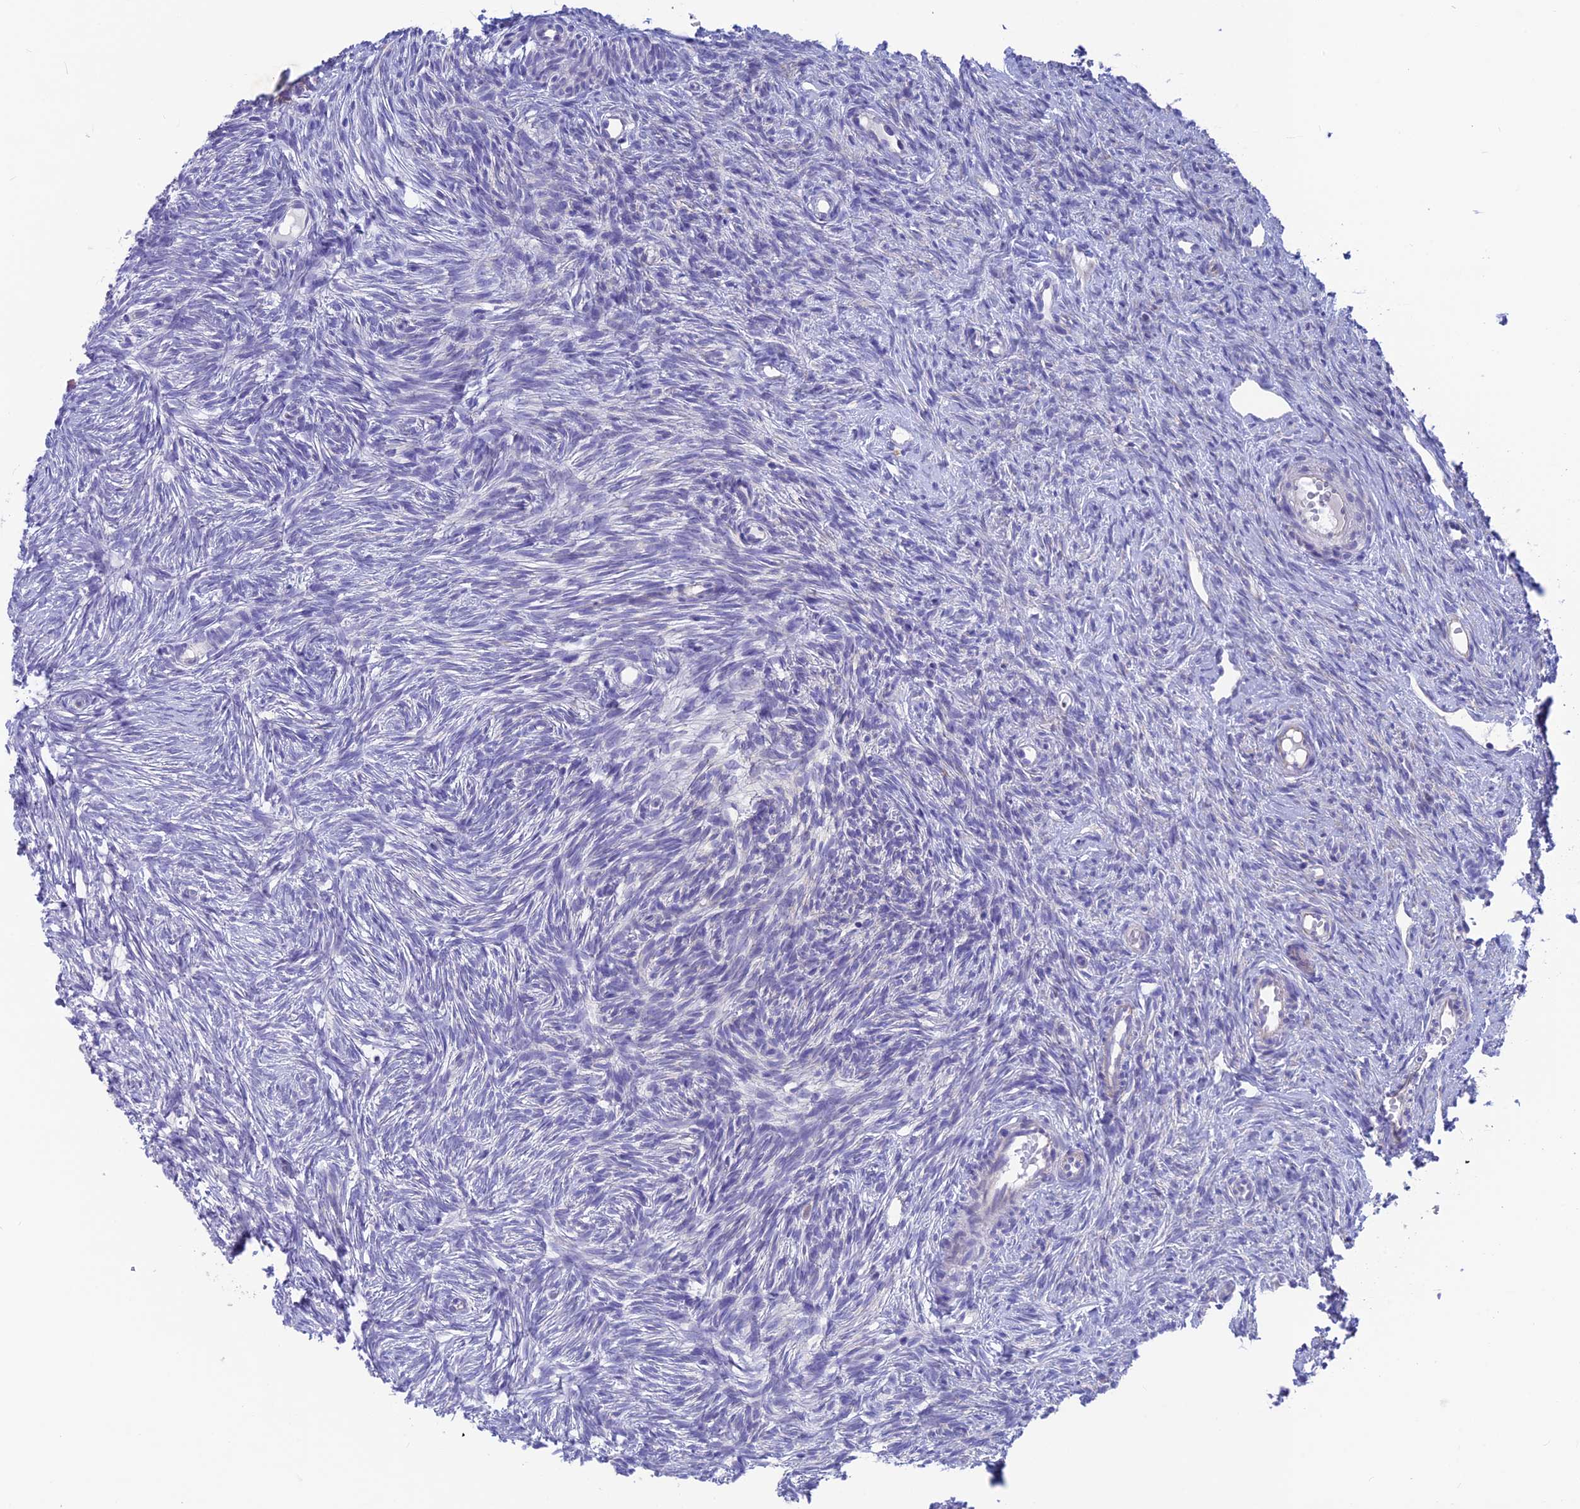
{"staining": {"intensity": "negative", "quantity": "none", "location": "none"}, "tissue": "ovary", "cell_type": "Ovarian stroma cells", "image_type": "normal", "snomed": [{"axis": "morphology", "description": "Normal tissue, NOS"}, {"axis": "topography", "description": "Ovary"}], "caption": "The image shows no significant positivity in ovarian stroma cells of ovary. Brightfield microscopy of immunohistochemistry stained with DAB (3,3'-diaminobenzidine) (brown) and hematoxylin (blue), captured at high magnification.", "gene": "SNTN", "patient": {"sex": "female", "age": 51}}